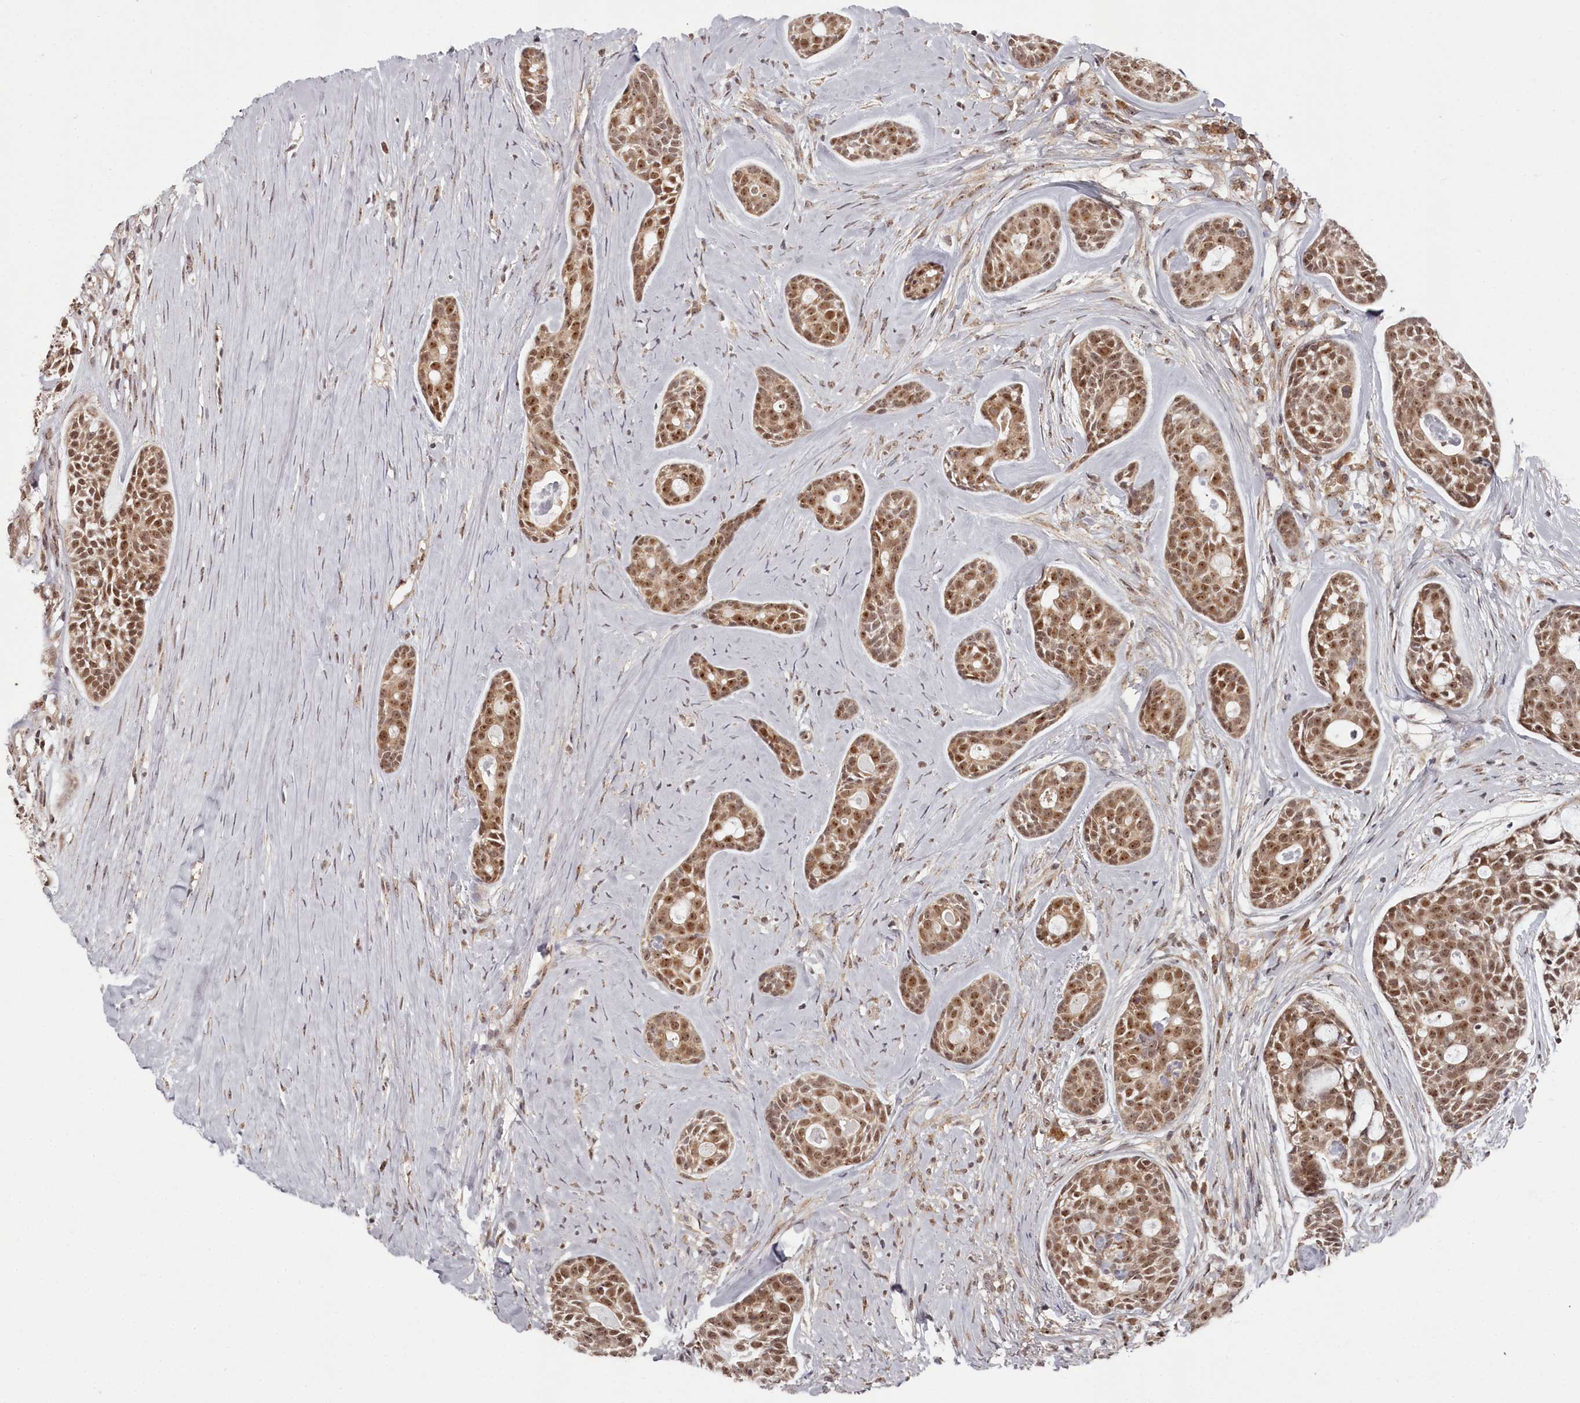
{"staining": {"intensity": "moderate", "quantity": ">75%", "location": "nuclear"}, "tissue": "head and neck cancer", "cell_type": "Tumor cells", "image_type": "cancer", "snomed": [{"axis": "morphology", "description": "Adenocarcinoma, NOS"}, {"axis": "topography", "description": "Subcutis"}, {"axis": "topography", "description": "Head-Neck"}], "caption": "About >75% of tumor cells in human head and neck cancer (adenocarcinoma) display moderate nuclear protein staining as visualized by brown immunohistochemical staining.", "gene": "EXOSC1", "patient": {"sex": "female", "age": 73}}